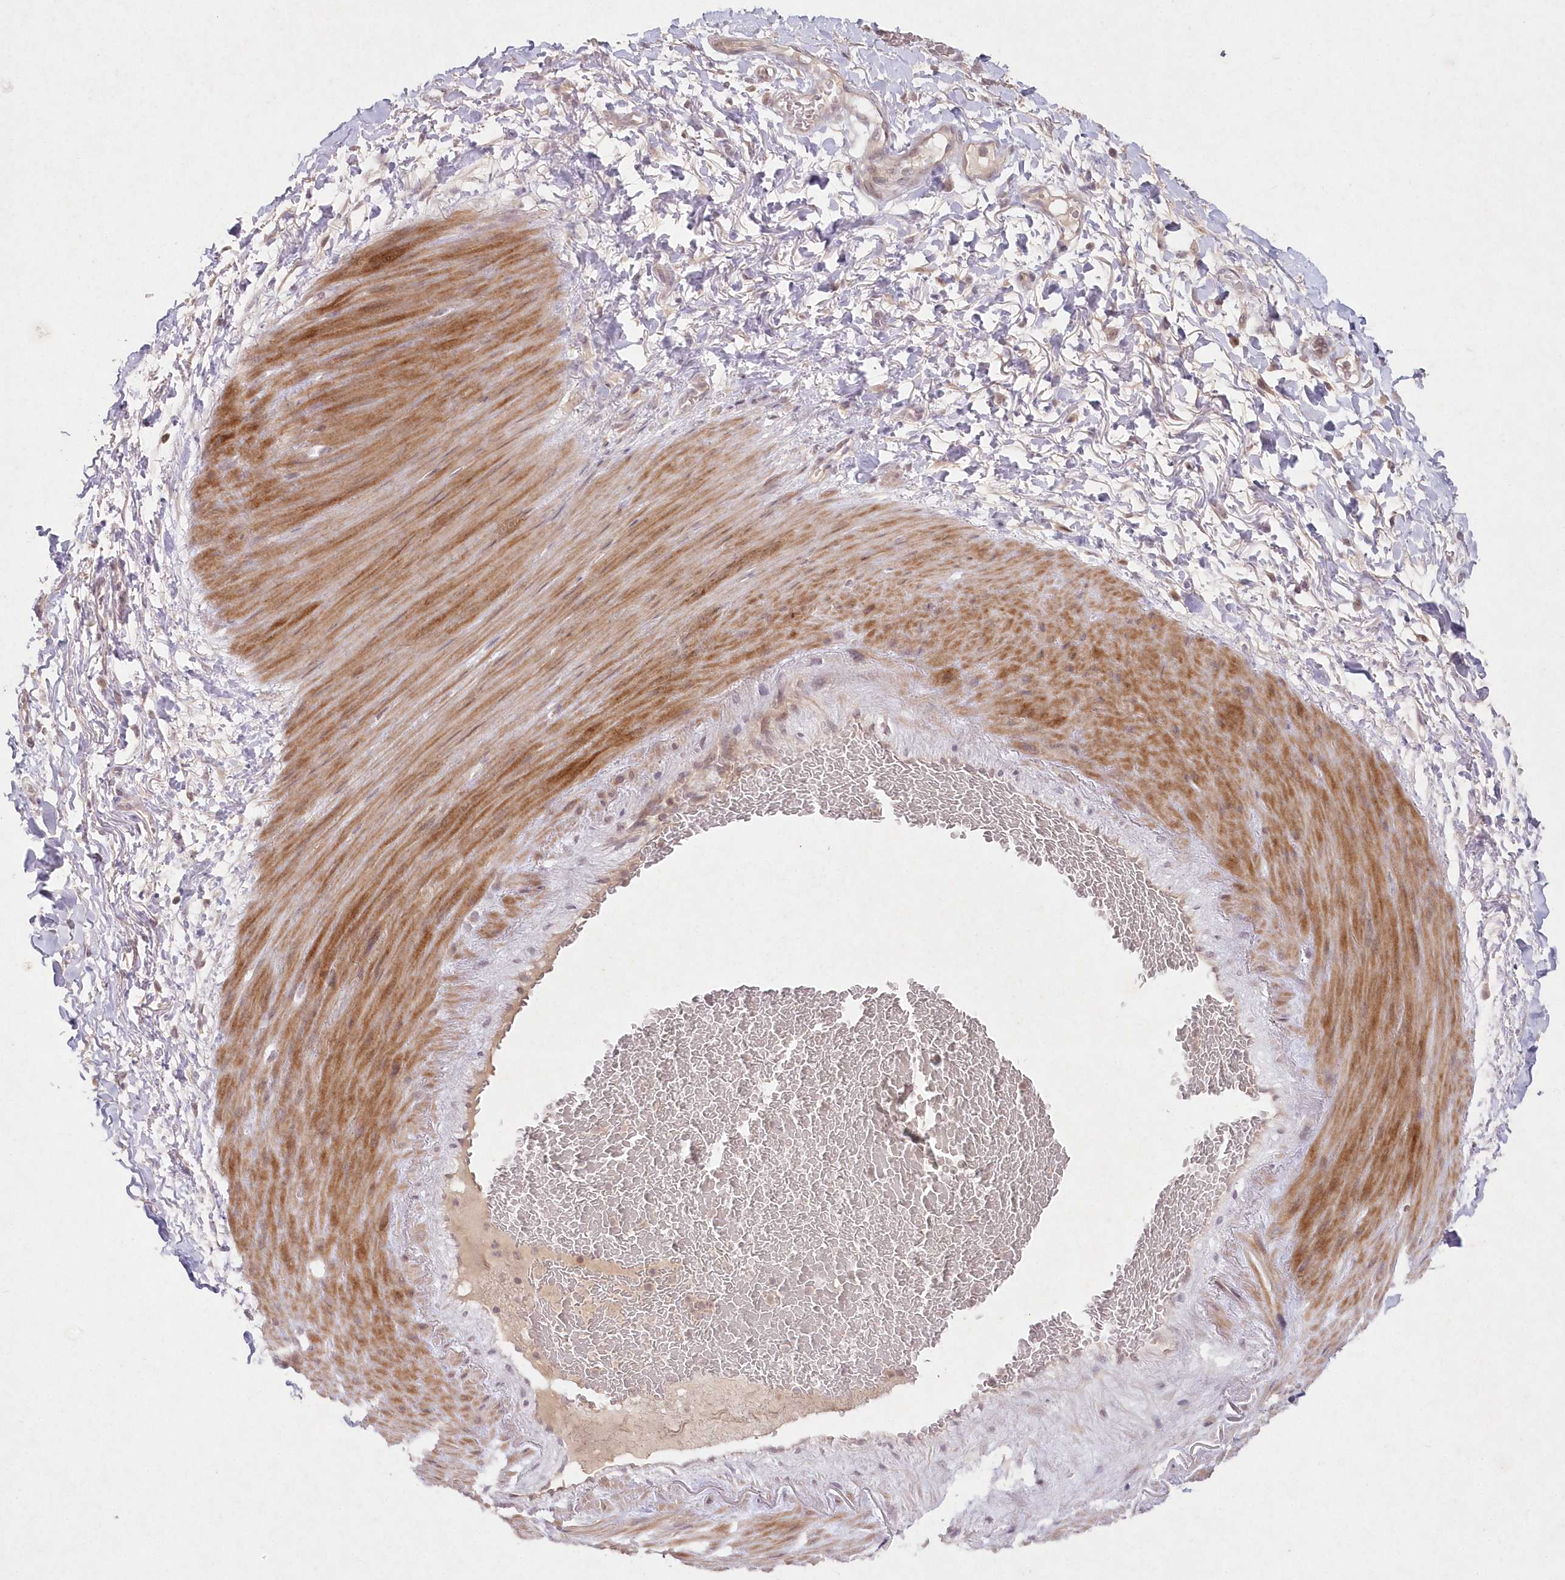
{"staining": {"intensity": "weak", "quantity": "25%-75%", "location": "cytoplasmic/membranous"}, "tissue": "adipose tissue", "cell_type": "Adipocytes", "image_type": "normal", "snomed": [{"axis": "morphology", "description": "Normal tissue, NOS"}, {"axis": "morphology", "description": "Adenocarcinoma, NOS"}, {"axis": "topography", "description": "Esophagus"}], "caption": "Immunohistochemistry (IHC) of benign adipose tissue shows low levels of weak cytoplasmic/membranous positivity in about 25%-75% of adipocytes.", "gene": "ASCC1", "patient": {"sex": "male", "age": 62}}